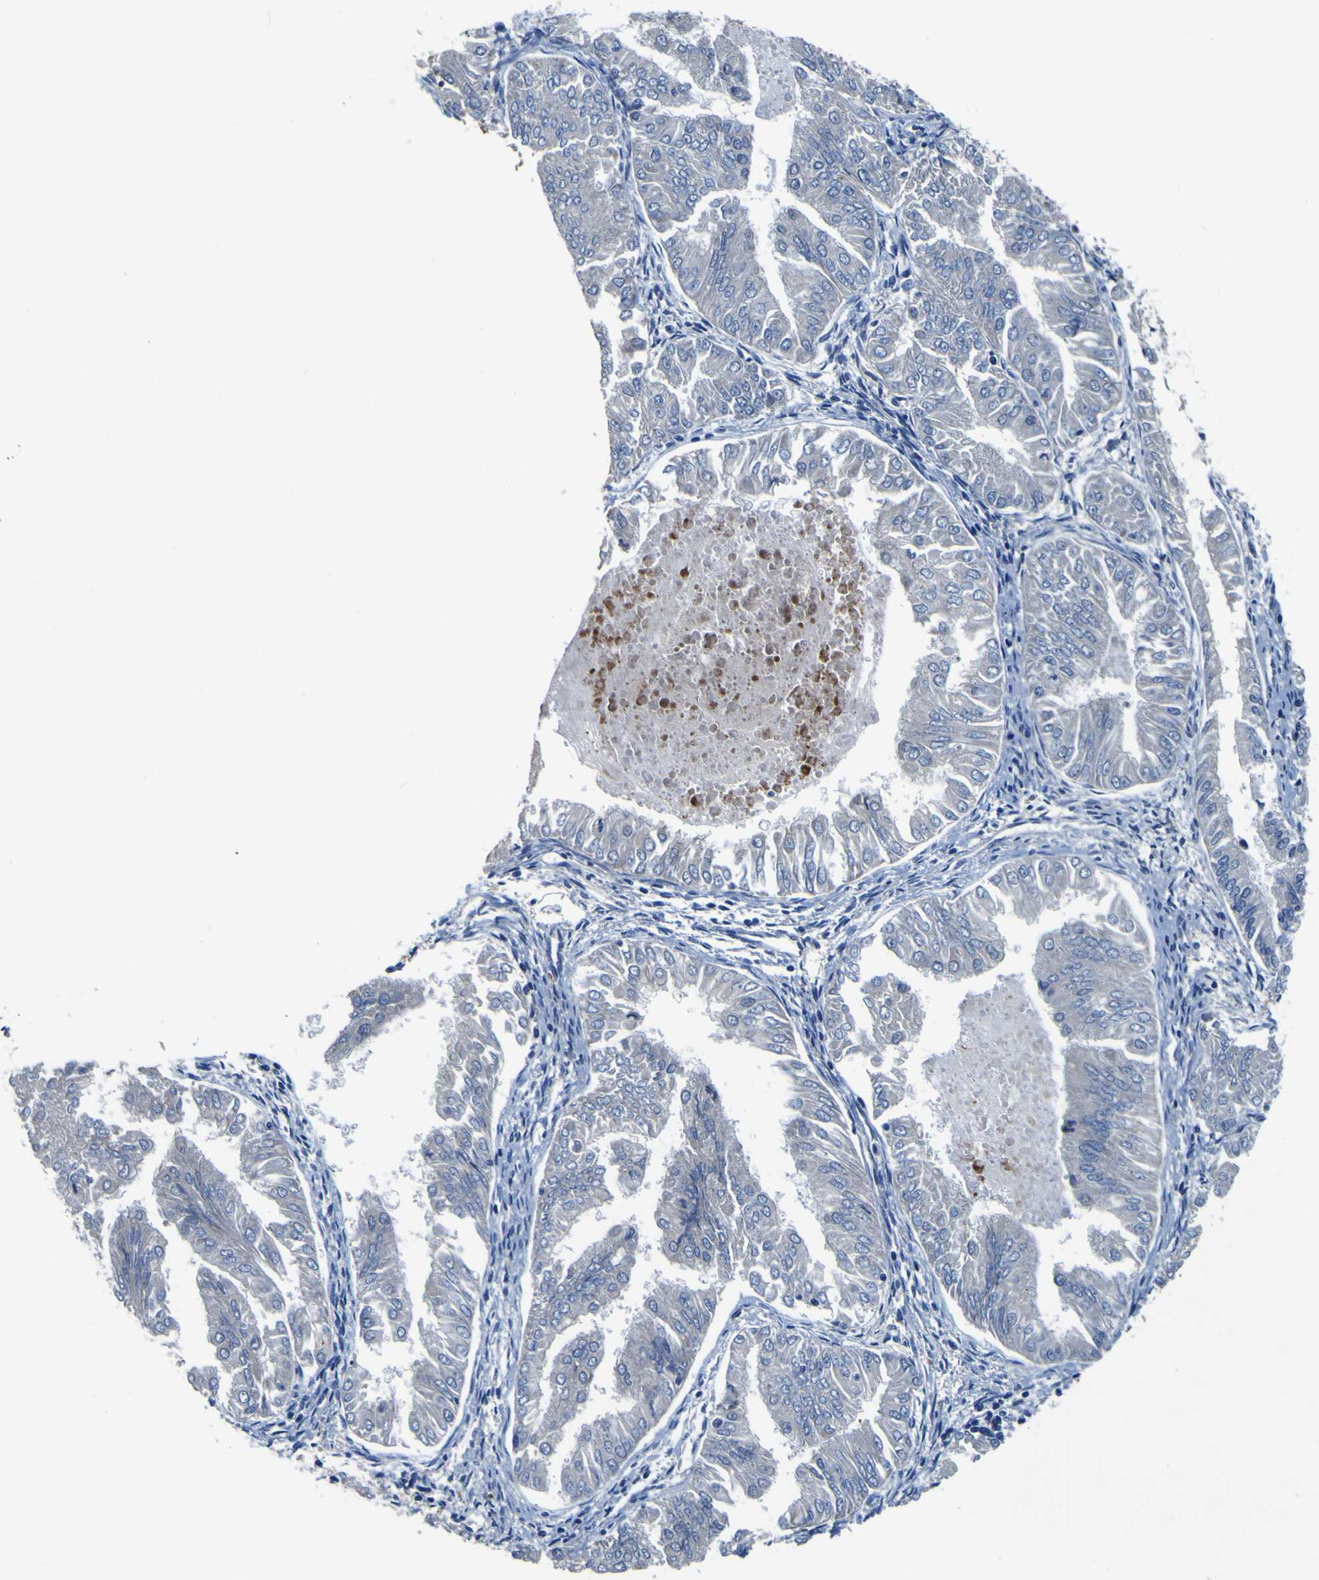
{"staining": {"intensity": "negative", "quantity": "none", "location": "none"}, "tissue": "endometrial cancer", "cell_type": "Tumor cells", "image_type": "cancer", "snomed": [{"axis": "morphology", "description": "Adenocarcinoma, NOS"}, {"axis": "topography", "description": "Endometrium"}], "caption": "Protein analysis of adenocarcinoma (endometrial) displays no significant staining in tumor cells. (DAB (3,3'-diaminobenzidine) IHC with hematoxylin counter stain).", "gene": "AGAP3", "patient": {"sex": "female", "age": 53}}